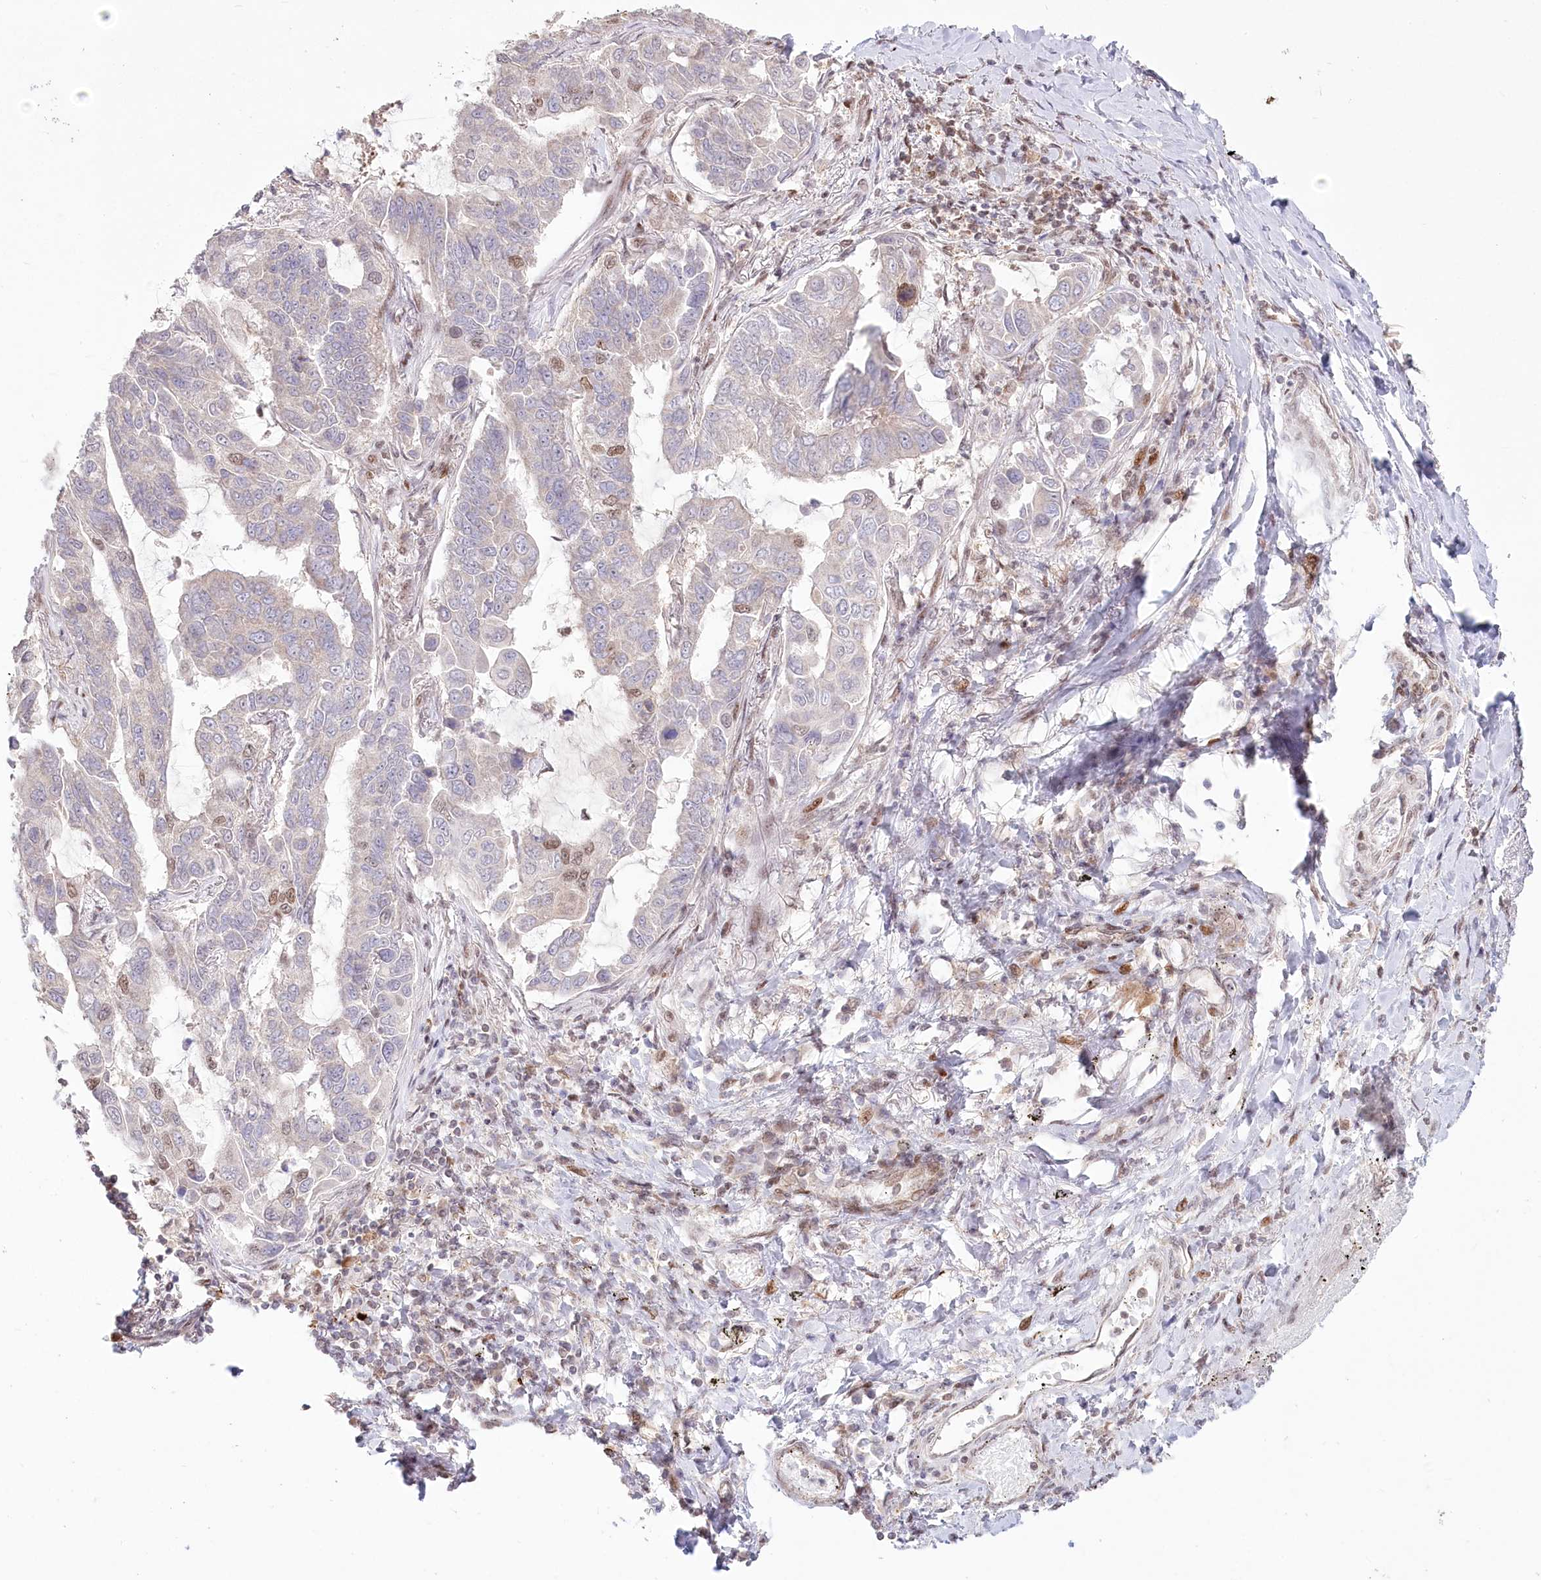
{"staining": {"intensity": "weak", "quantity": "<25%", "location": "nuclear"}, "tissue": "lung cancer", "cell_type": "Tumor cells", "image_type": "cancer", "snomed": [{"axis": "morphology", "description": "Adenocarcinoma, NOS"}, {"axis": "topography", "description": "Lung"}], "caption": "Protein analysis of adenocarcinoma (lung) shows no significant staining in tumor cells.", "gene": "PYURF", "patient": {"sex": "male", "age": 64}}